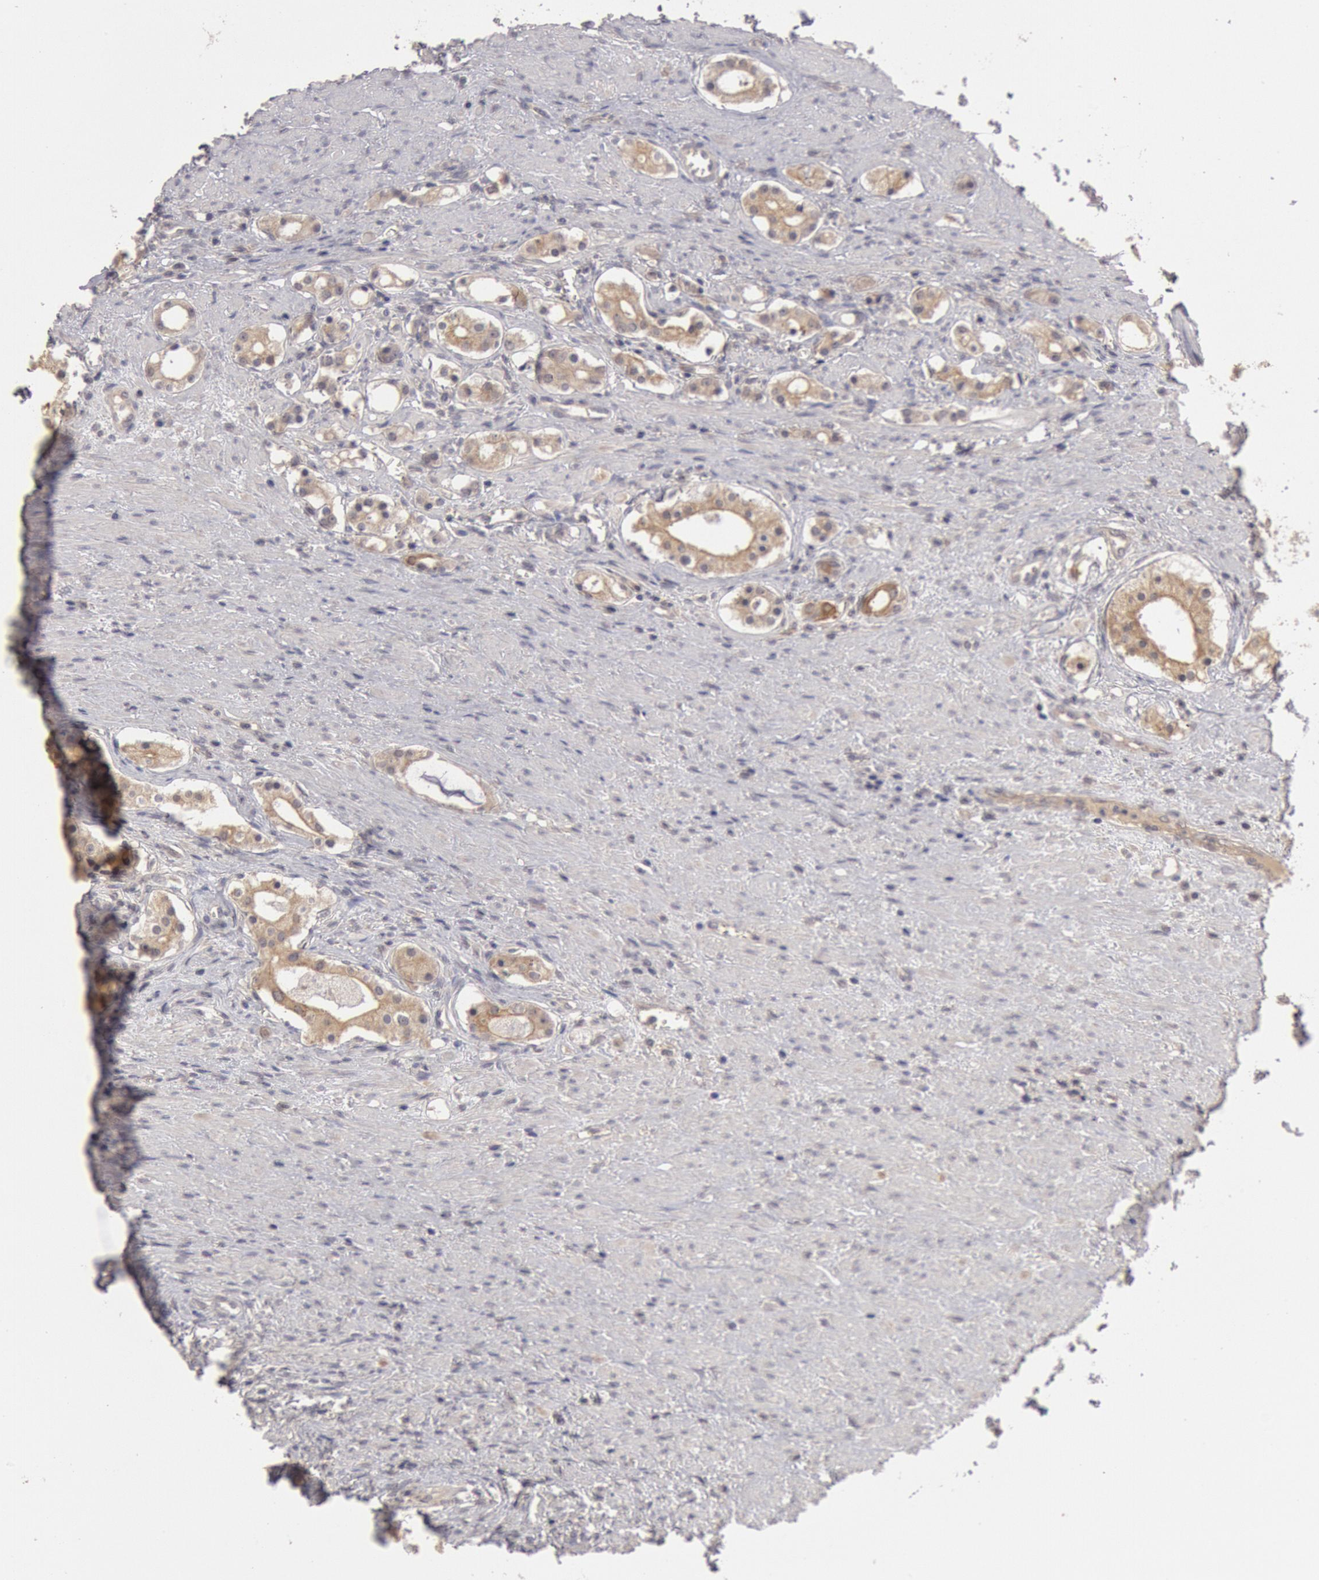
{"staining": {"intensity": "weak", "quantity": ">75%", "location": "cytoplasmic/membranous"}, "tissue": "prostate cancer", "cell_type": "Tumor cells", "image_type": "cancer", "snomed": [{"axis": "morphology", "description": "Adenocarcinoma, Medium grade"}, {"axis": "topography", "description": "Prostate"}], "caption": "A micrograph showing weak cytoplasmic/membranous expression in about >75% of tumor cells in adenocarcinoma (medium-grade) (prostate), as visualized by brown immunohistochemical staining.", "gene": "ZFP36L1", "patient": {"sex": "male", "age": 73}}